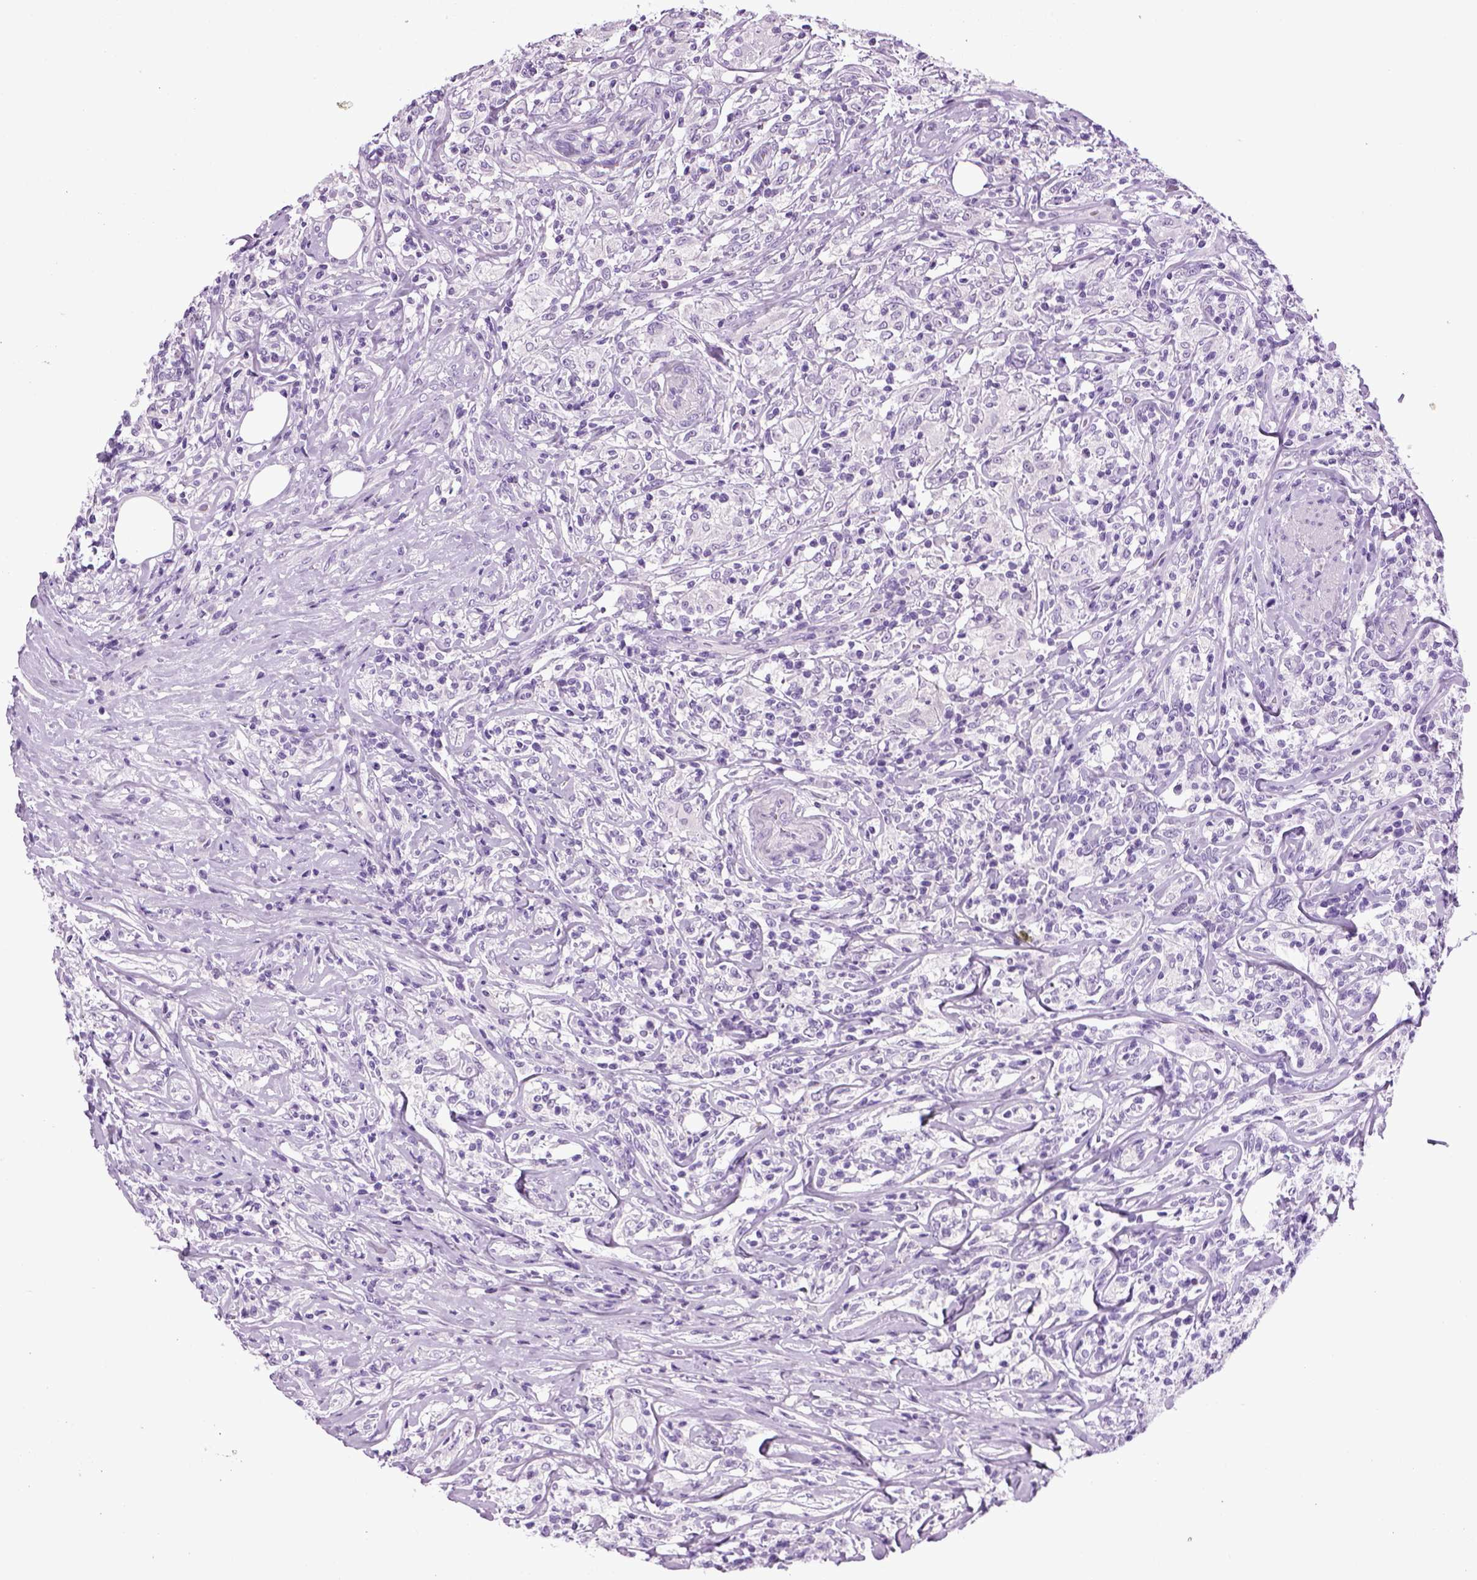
{"staining": {"intensity": "negative", "quantity": "none", "location": "none"}, "tissue": "lymphoma", "cell_type": "Tumor cells", "image_type": "cancer", "snomed": [{"axis": "morphology", "description": "Malignant lymphoma, non-Hodgkin's type, High grade"}, {"axis": "topography", "description": "Lymph node"}], "caption": "This is an IHC photomicrograph of human malignant lymphoma, non-Hodgkin's type (high-grade). There is no expression in tumor cells.", "gene": "HMCN2", "patient": {"sex": "female", "age": 84}}